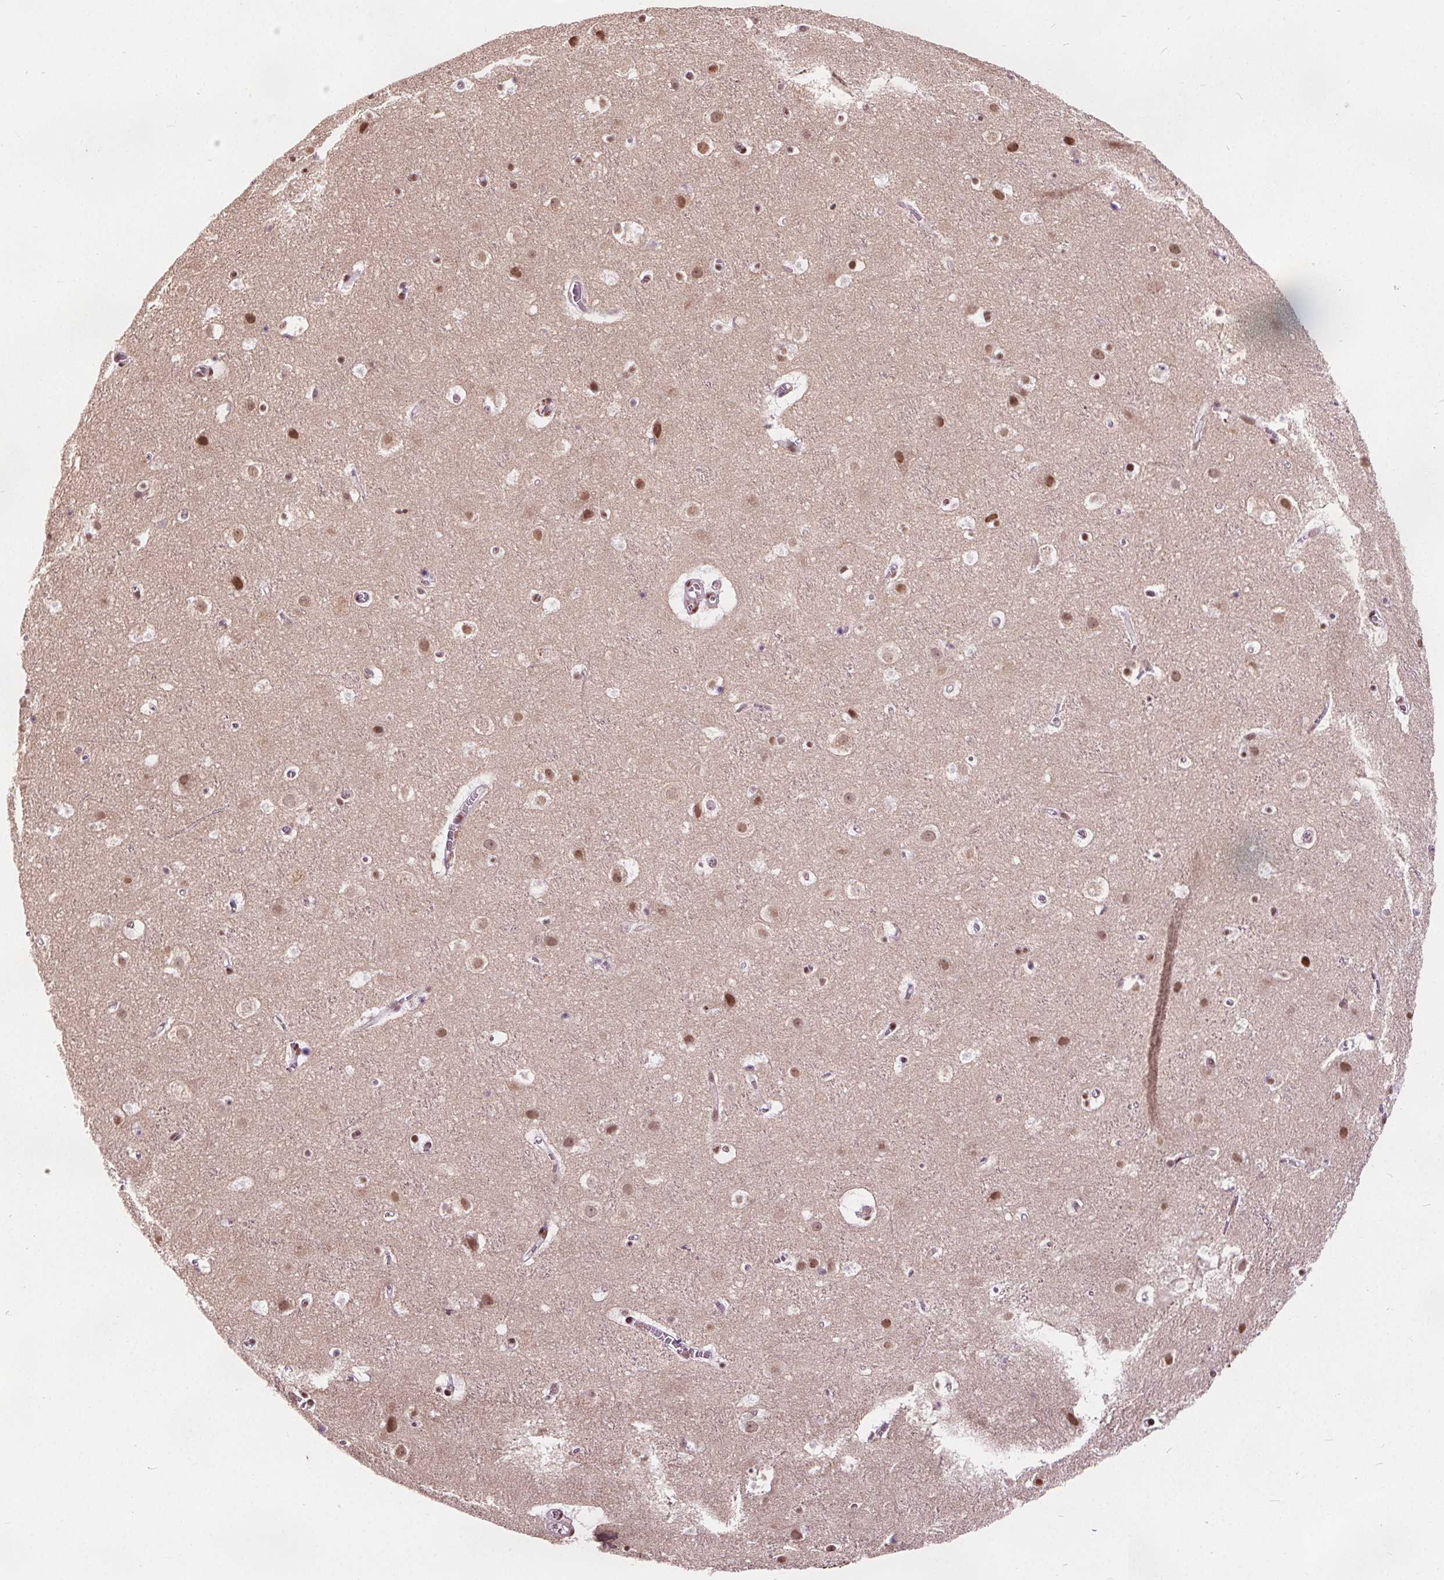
{"staining": {"intensity": "weak", "quantity": "25%-75%", "location": "nuclear"}, "tissue": "cerebral cortex", "cell_type": "Endothelial cells", "image_type": "normal", "snomed": [{"axis": "morphology", "description": "Normal tissue, NOS"}, {"axis": "topography", "description": "Cerebral cortex"}], "caption": "Immunohistochemical staining of normal human cerebral cortex demonstrates weak nuclear protein expression in about 25%-75% of endothelial cells.", "gene": "ISLR2", "patient": {"sex": "female", "age": 42}}